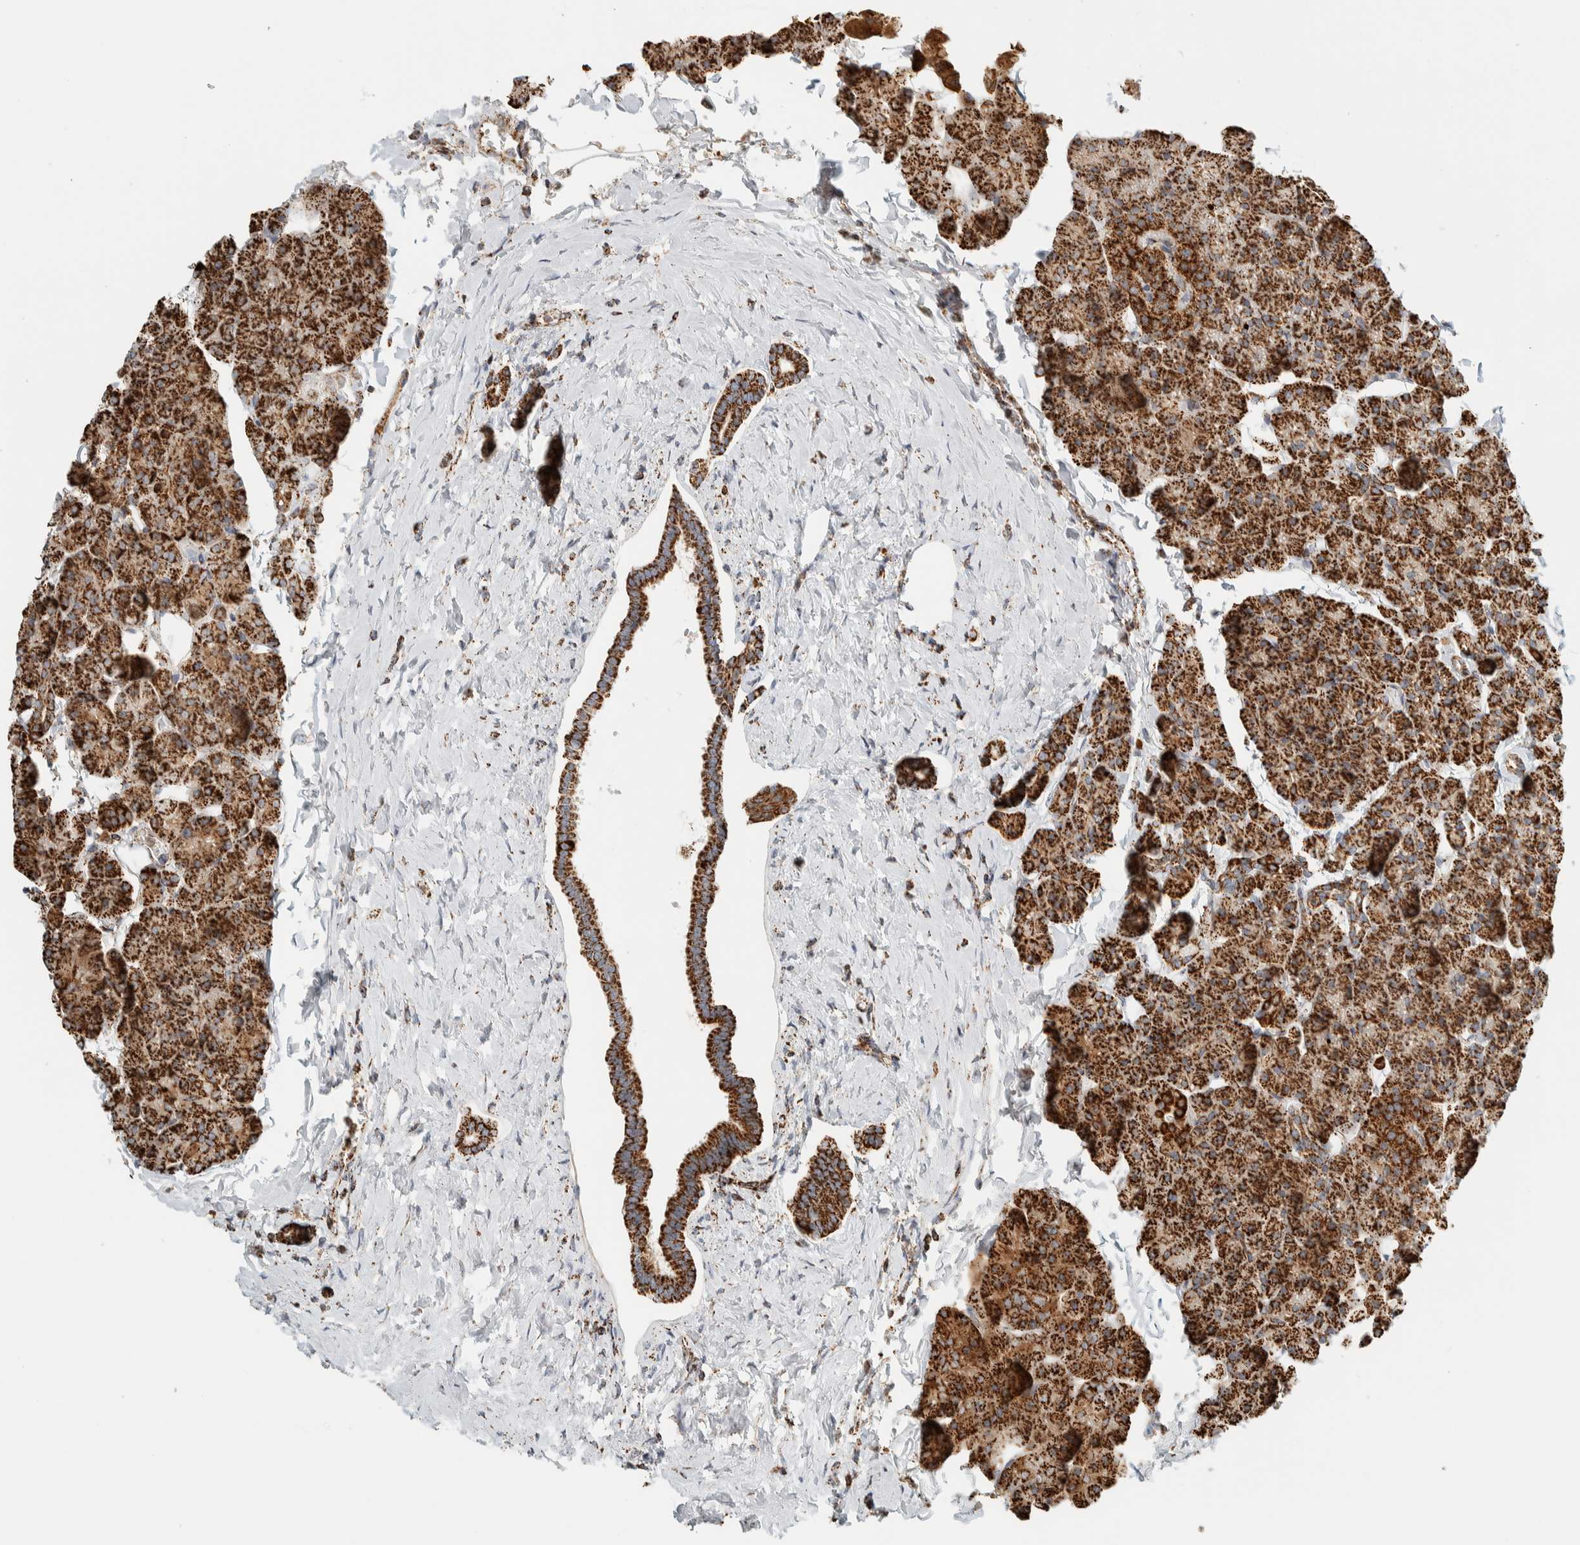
{"staining": {"intensity": "strong", "quantity": ">75%", "location": "cytoplasmic/membranous"}, "tissue": "pancreas", "cell_type": "Exocrine glandular cells", "image_type": "normal", "snomed": [{"axis": "morphology", "description": "Normal tissue, NOS"}, {"axis": "topography", "description": "Pancreas"}], "caption": "A high amount of strong cytoplasmic/membranous staining is identified in approximately >75% of exocrine glandular cells in unremarkable pancreas.", "gene": "ZNF454", "patient": {"sex": "male", "age": 35}}